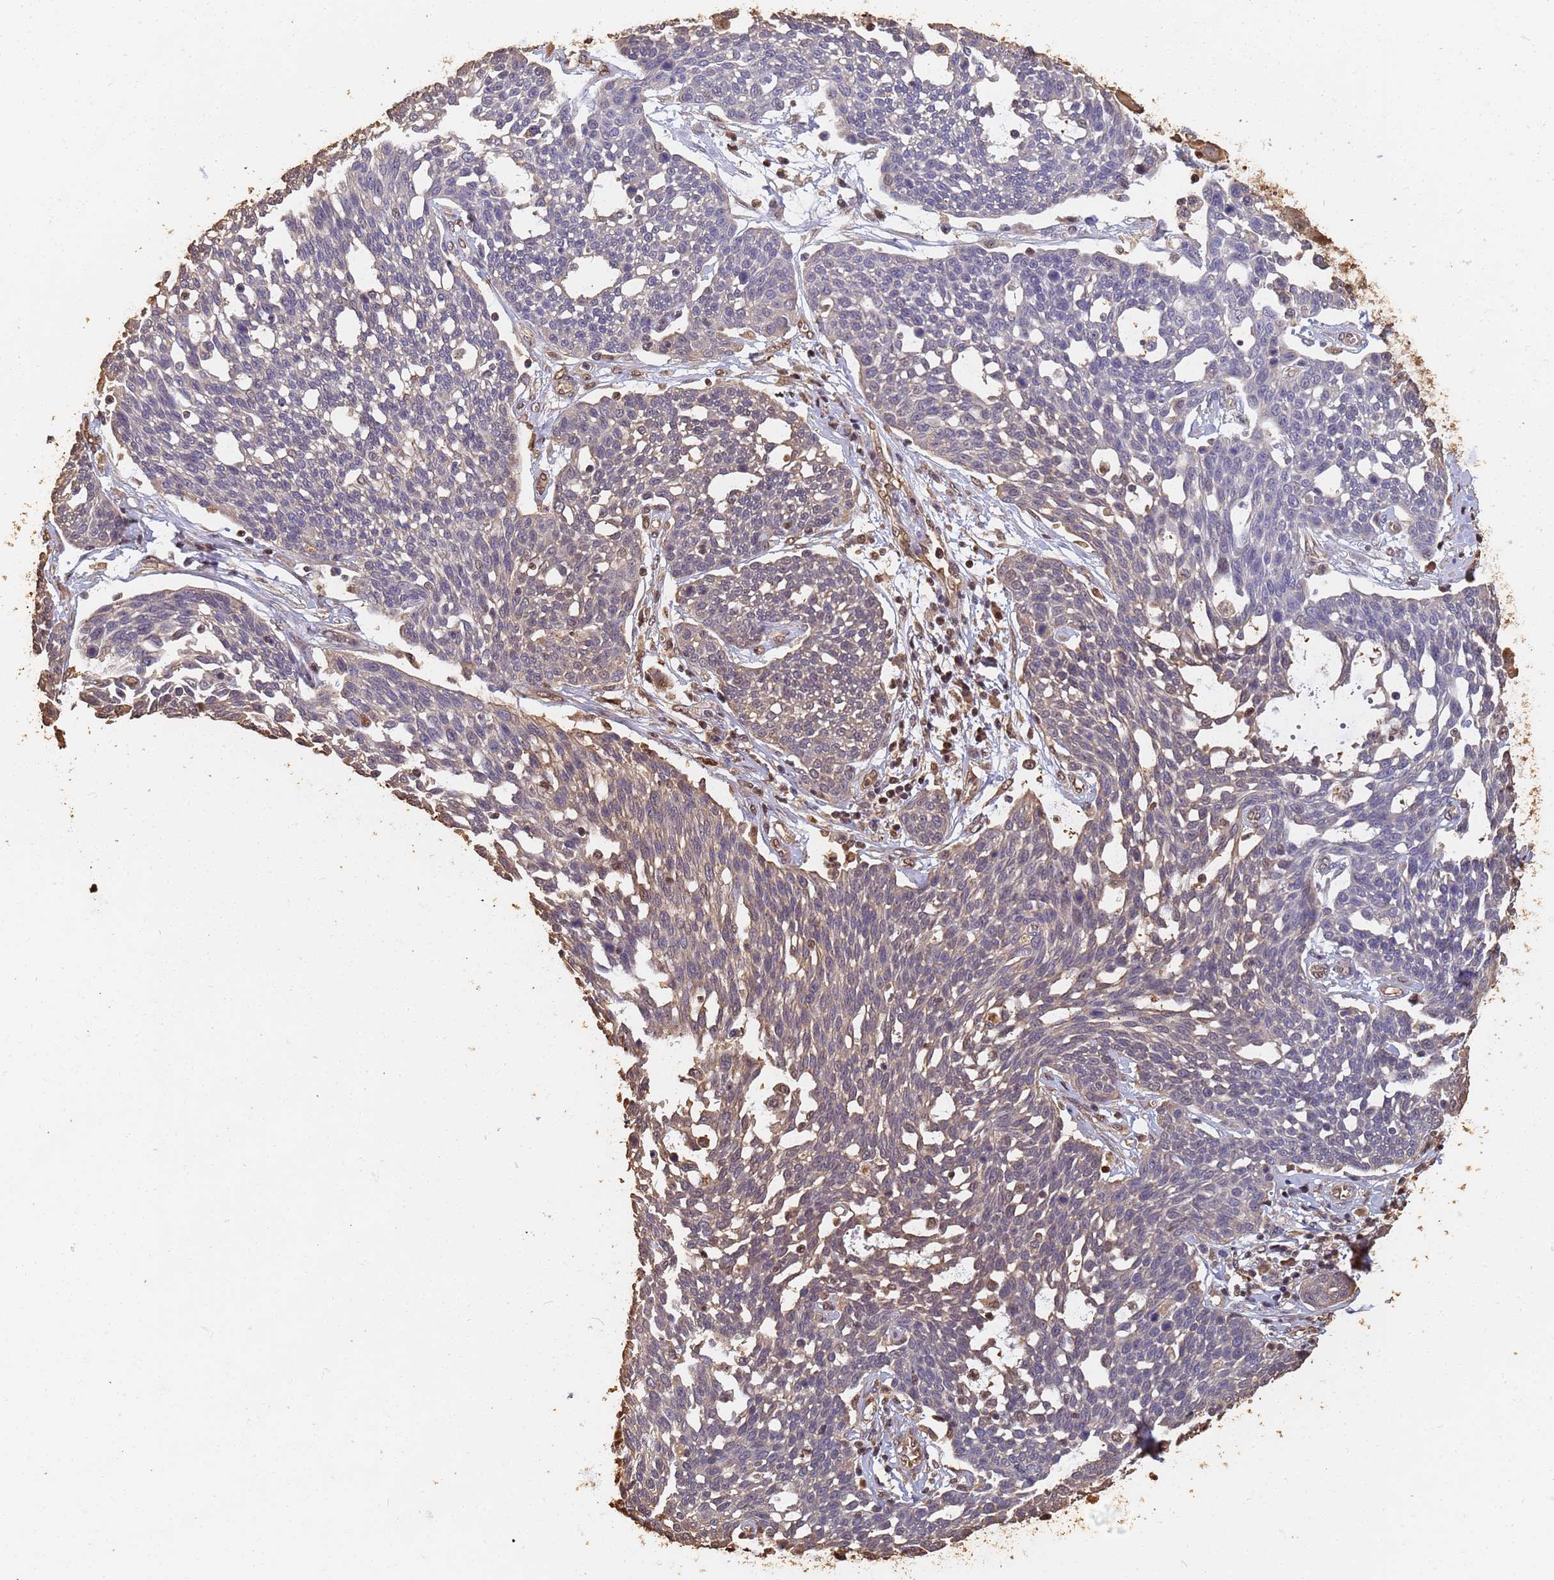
{"staining": {"intensity": "weak", "quantity": "<25%", "location": "cytoplasmic/membranous"}, "tissue": "cervical cancer", "cell_type": "Tumor cells", "image_type": "cancer", "snomed": [{"axis": "morphology", "description": "Squamous cell carcinoma, NOS"}, {"axis": "topography", "description": "Cervix"}], "caption": "An IHC image of cervical squamous cell carcinoma is shown. There is no staining in tumor cells of cervical squamous cell carcinoma. (Immunohistochemistry, brightfield microscopy, high magnification).", "gene": "JAK2", "patient": {"sex": "female", "age": 34}}